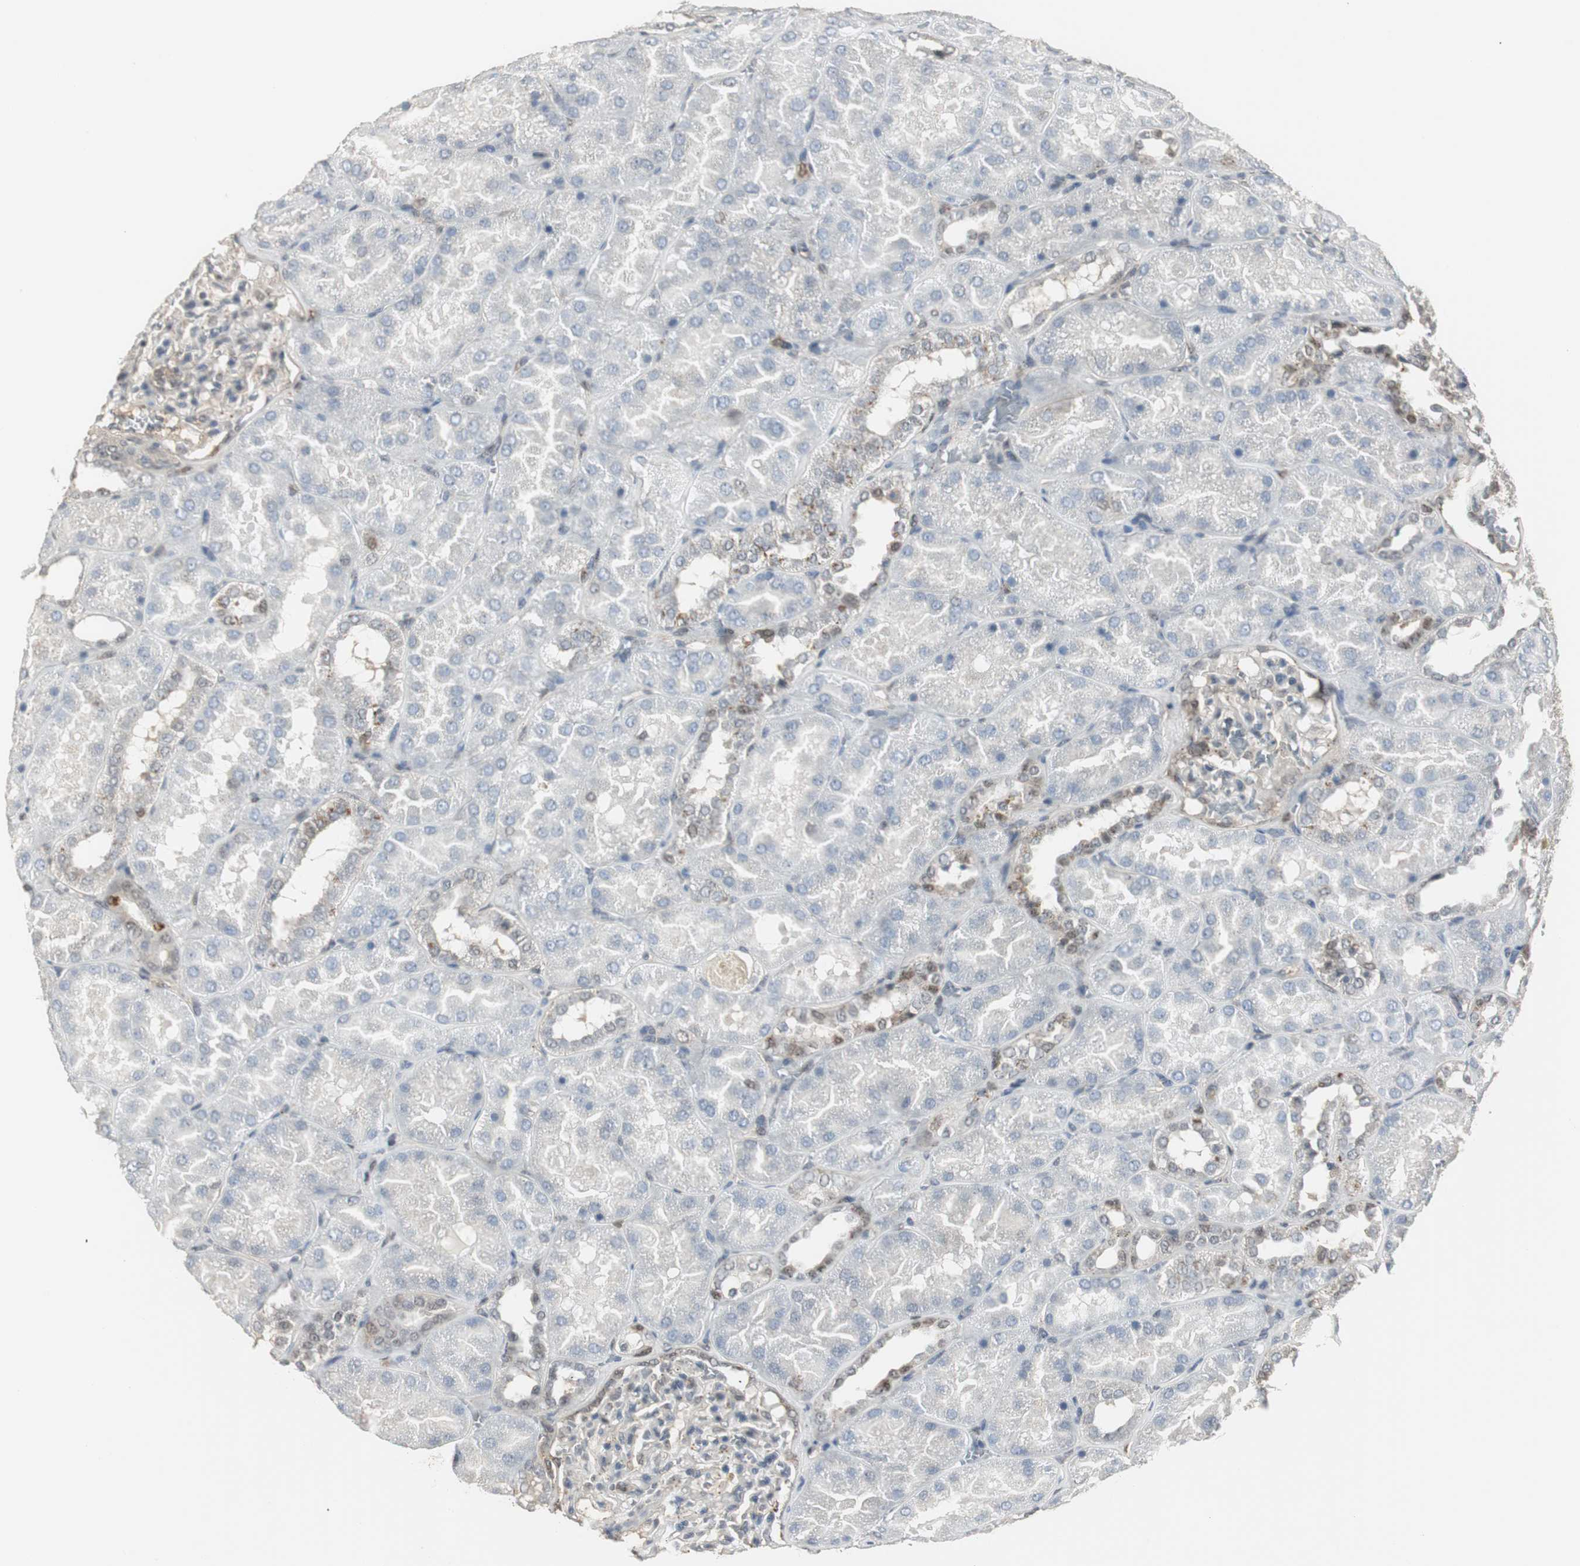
{"staining": {"intensity": "weak", "quantity": "25%-75%", "location": "cytoplasmic/membranous"}, "tissue": "kidney", "cell_type": "Cells in glomeruli", "image_type": "normal", "snomed": [{"axis": "morphology", "description": "Normal tissue, NOS"}, {"axis": "topography", "description": "Kidney"}], "caption": "Kidney was stained to show a protein in brown. There is low levels of weak cytoplasmic/membranous expression in about 25%-75% of cells in glomeruli. The protein is stained brown, and the nuclei are stained in blue (DAB IHC with brightfield microscopy, high magnification).", "gene": "PLIN3", "patient": {"sex": "male", "age": 28}}